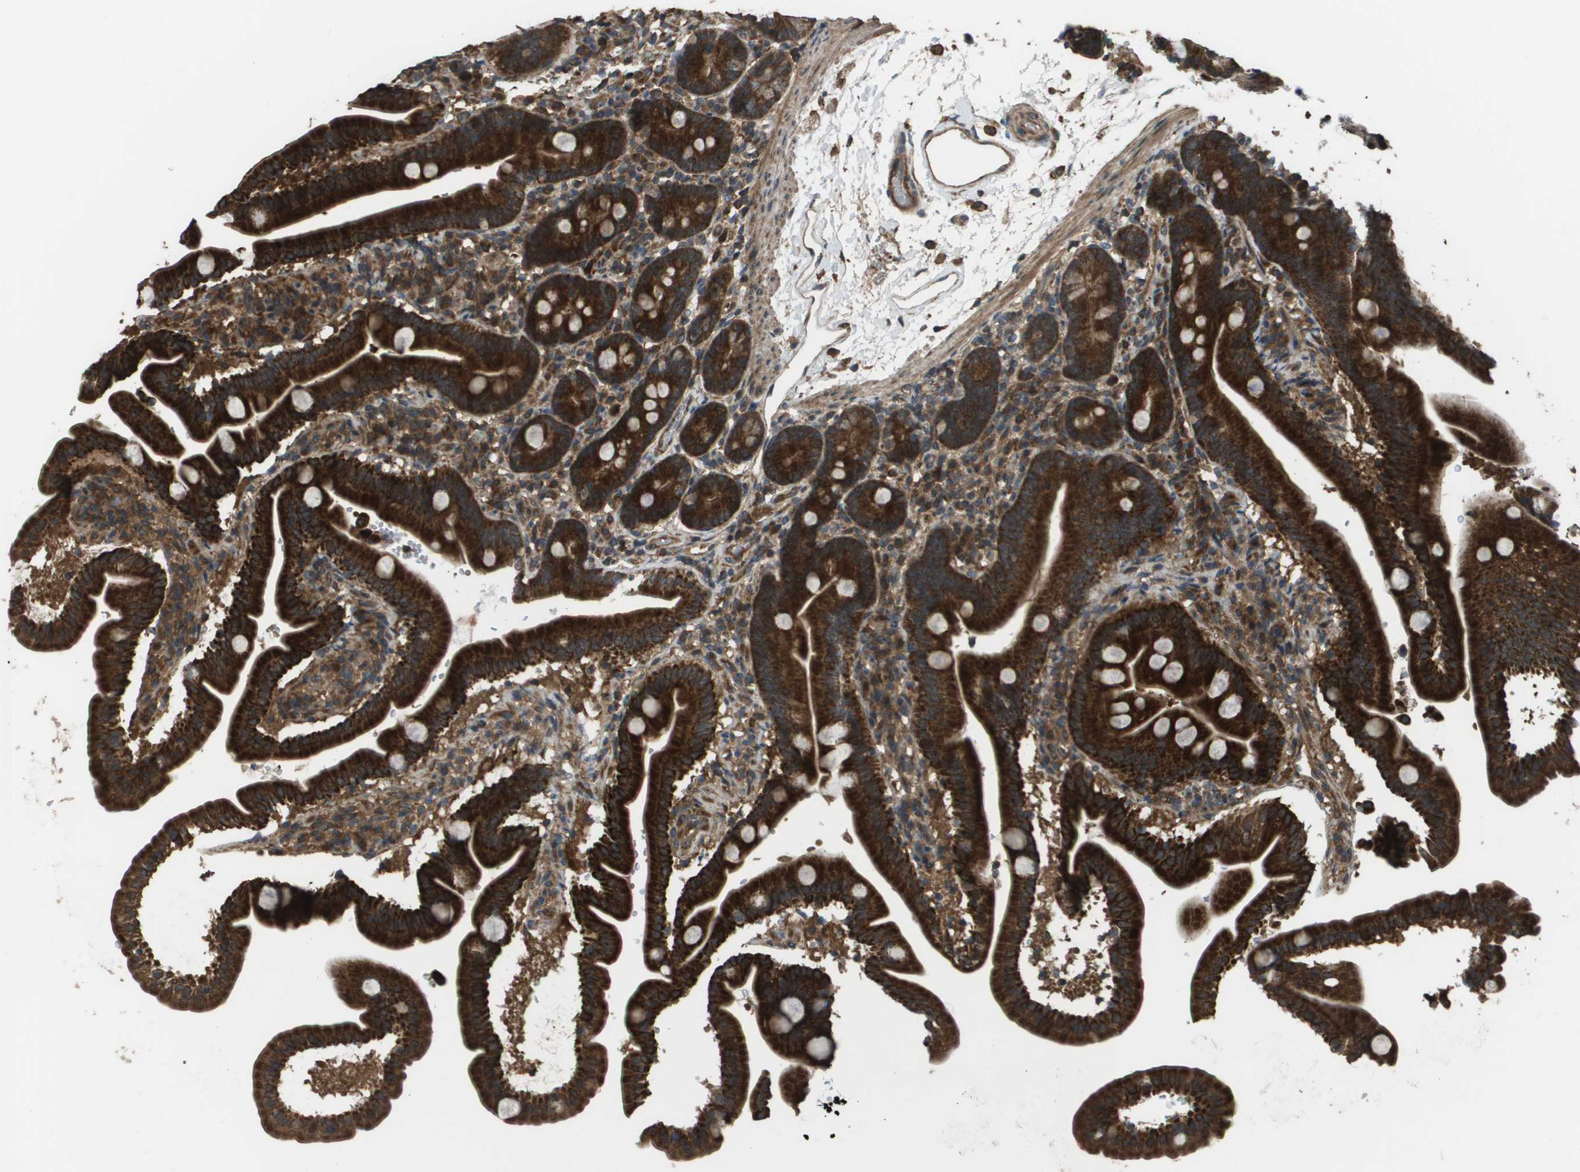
{"staining": {"intensity": "strong", "quantity": ">75%", "location": "cytoplasmic/membranous"}, "tissue": "duodenum", "cell_type": "Glandular cells", "image_type": "normal", "snomed": [{"axis": "morphology", "description": "Normal tissue, NOS"}, {"axis": "topography", "description": "Duodenum"}], "caption": "Protein analysis of benign duodenum exhibits strong cytoplasmic/membranous expression in approximately >75% of glandular cells. The staining was performed using DAB (3,3'-diaminobenzidine), with brown indicating positive protein expression. Nuclei are stained blue with hematoxylin.", "gene": "PLPBP", "patient": {"sex": "male", "age": 54}}